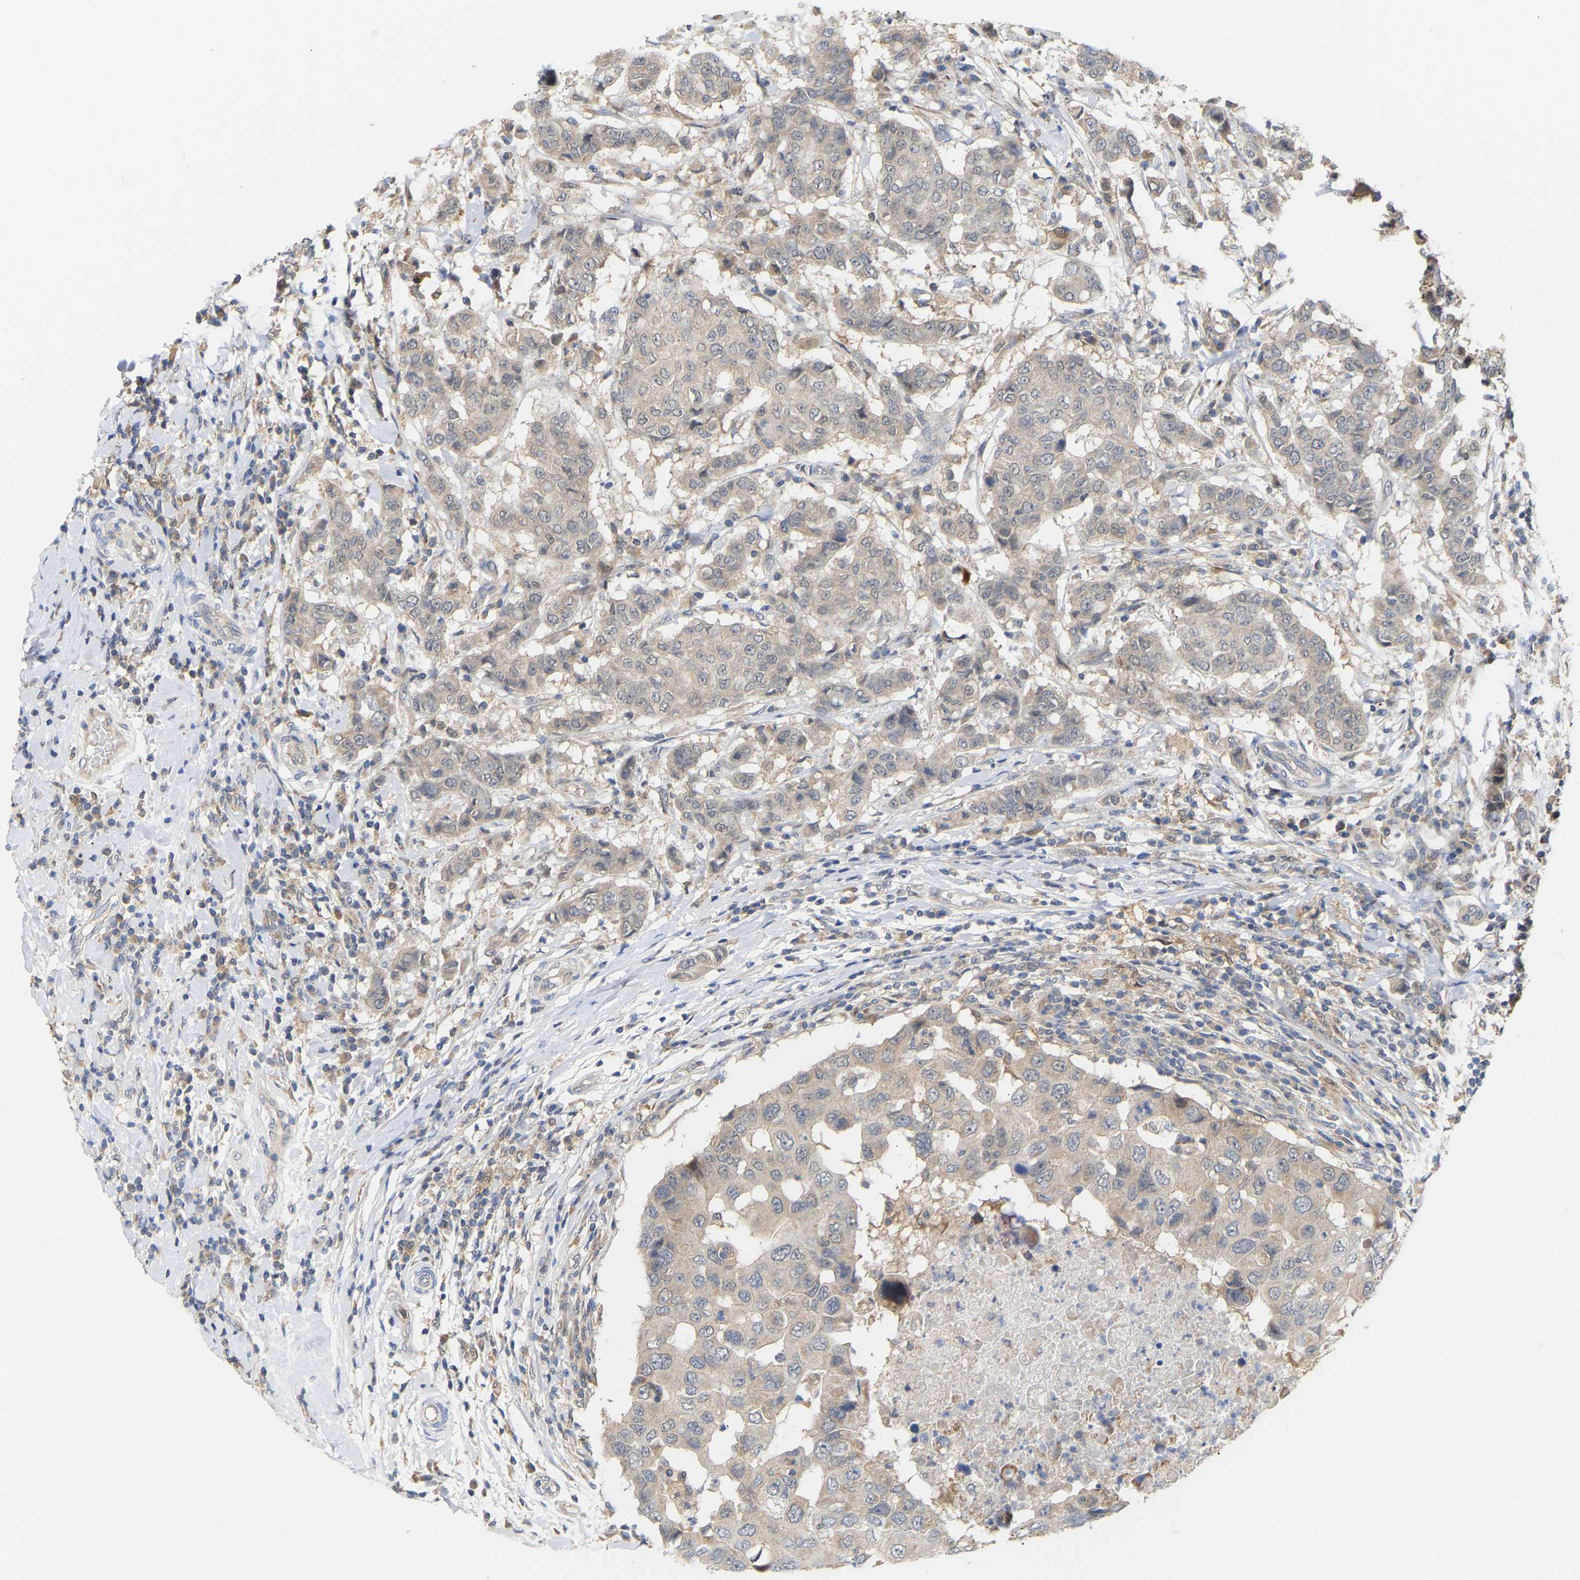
{"staining": {"intensity": "weak", "quantity": "<25%", "location": "cytoplasmic/membranous"}, "tissue": "breast cancer", "cell_type": "Tumor cells", "image_type": "cancer", "snomed": [{"axis": "morphology", "description": "Duct carcinoma"}, {"axis": "topography", "description": "Breast"}], "caption": "Breast intraductal carcinoma was stained to show a protein in brown. There is no significant staining in tumor cells. (Immunohistochemistry, brightfield microscopy, high magnification).", "gene": "TPMT", "patient": {"sex": "female", "age": 27}}